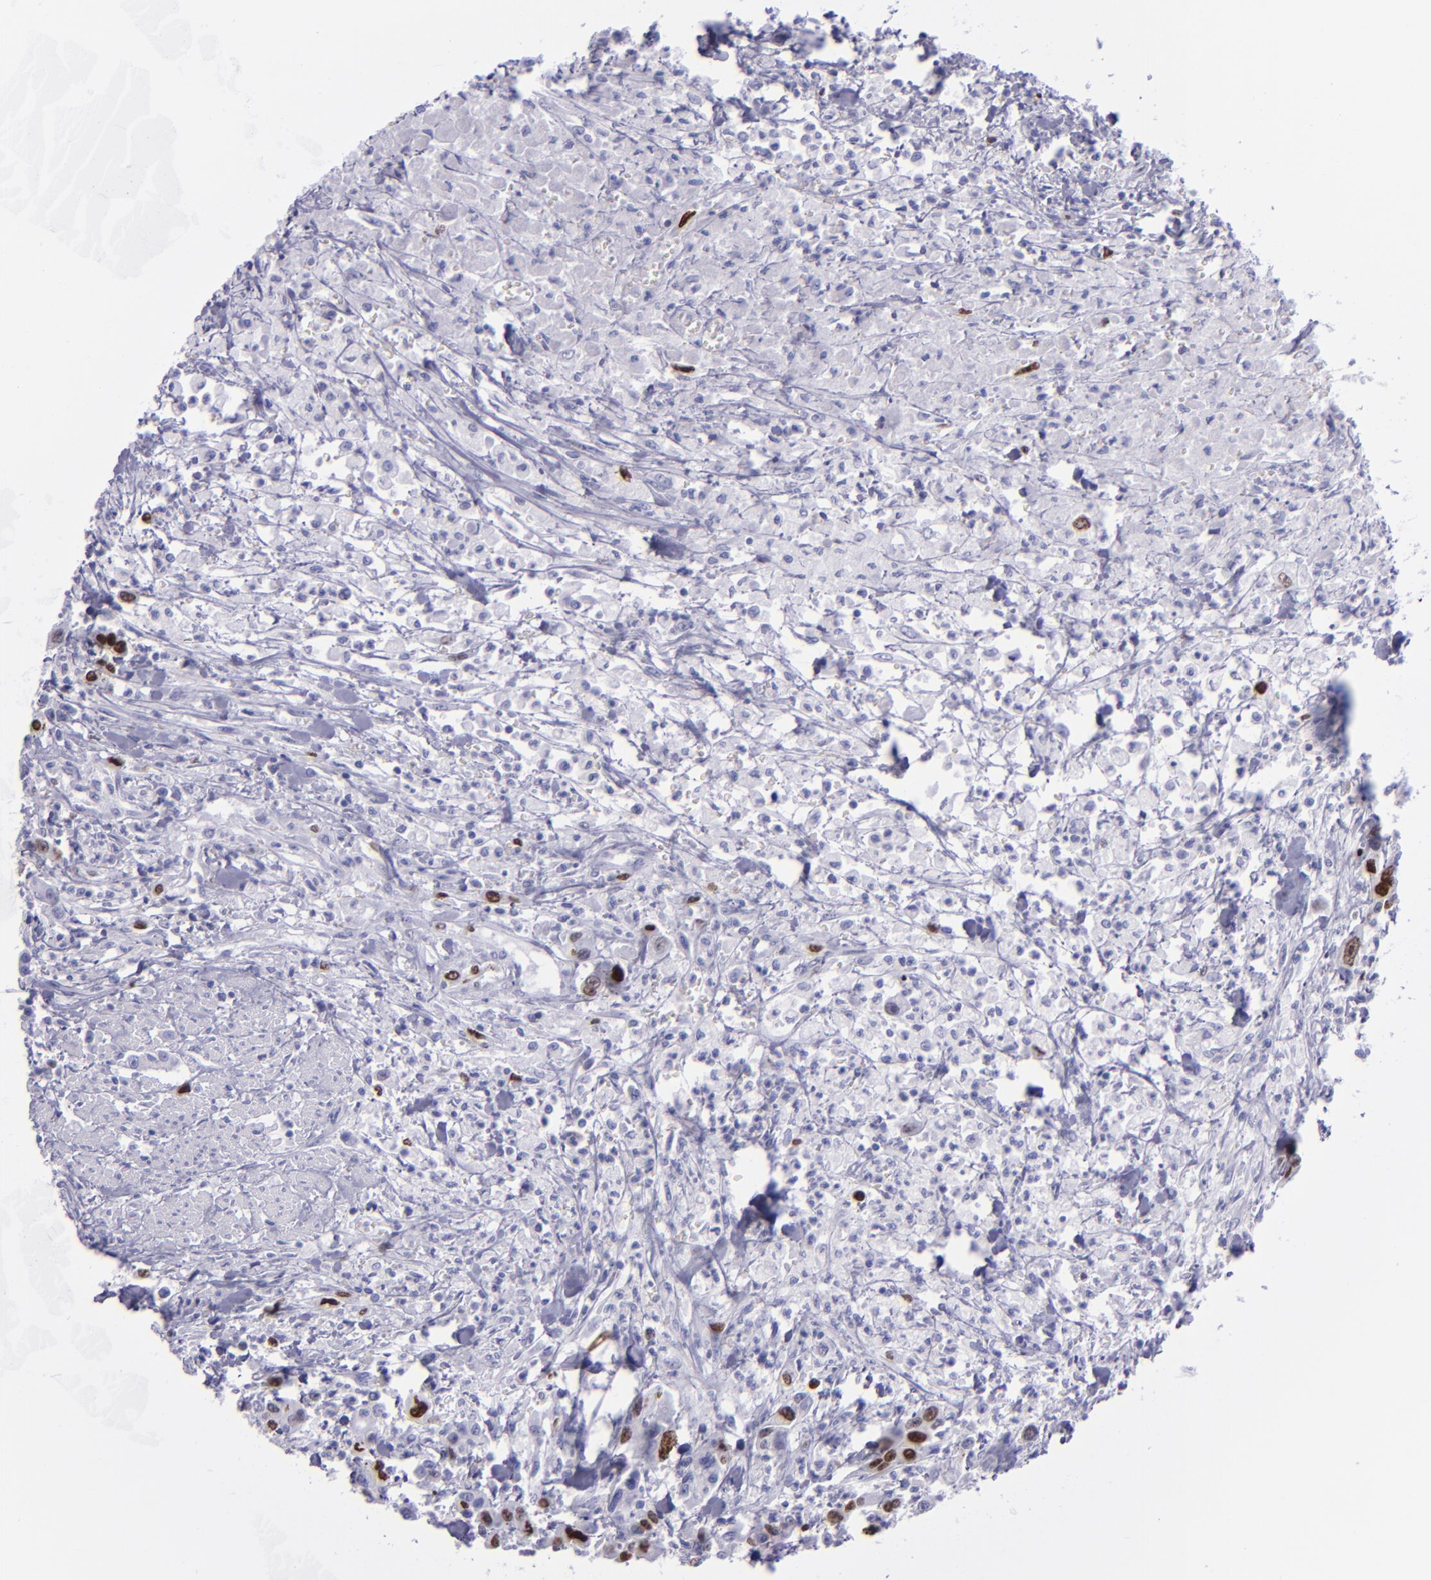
{"staining": {"intensity": "strong", "quantity": "<25%", "location": "nuclear"}, "tissue": "urothelial cancer", "cell_type": "Tumor cells", "image_type": "cancer", "snomed": [{"axis": "morphology", "description": "Urothelial carcinoma, High grade"}, {"axis": "topography", "description": "Urinary bladder"}], "caption": "About <25% of tumor cells in urothelial carcinoma (high-grade) display strong nuclear protein positivity as visualized by brown immunohistochemical staining.", "gene": "TOP2A", "patient": {"sex": "male", "age": 86}}